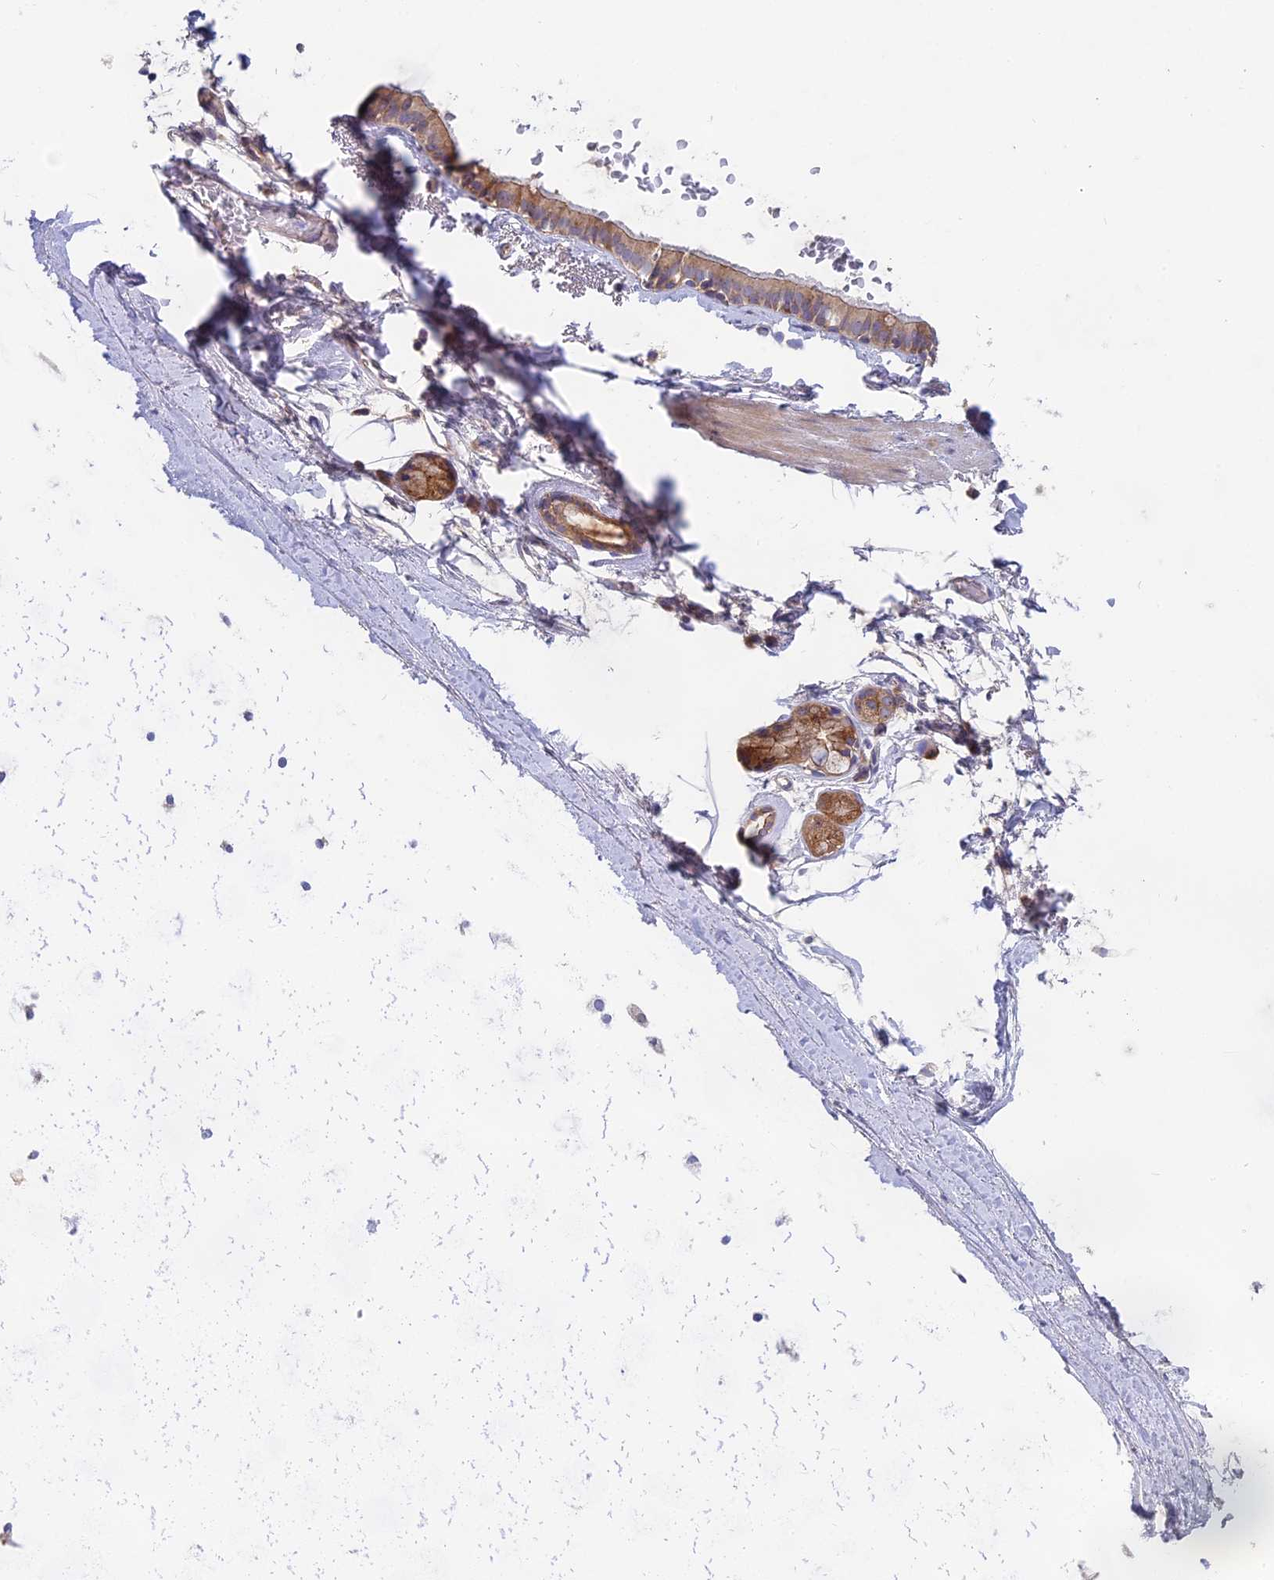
{"staining": {"intensity": "negative", "quantity": "none", "location": "none"}, "tissue": "adipose tissue", "cell_type": "Adipocytes", "image_type": "normal", "snomed": [{"axis": "morphology", "description": "Normal tissue, NOS"}, {"axis": "topography", "description": "Lymph node"}, {"axis": "topography", "description": "Bronchus"}], "caption": "High magnification brightfield microscopy of unremarkable adipose tissue stained with DAB (brown) and counterstained with hematoxylin (blue): adipocytes show no significant positivity. (DAB (3,3'-diaminobenzidine) immunohistochemistry (IHC) visualized using brightfield microscopy, high magnification).", "gene": "TENT4B", "patient": {"sex": "male", "age": 63}}